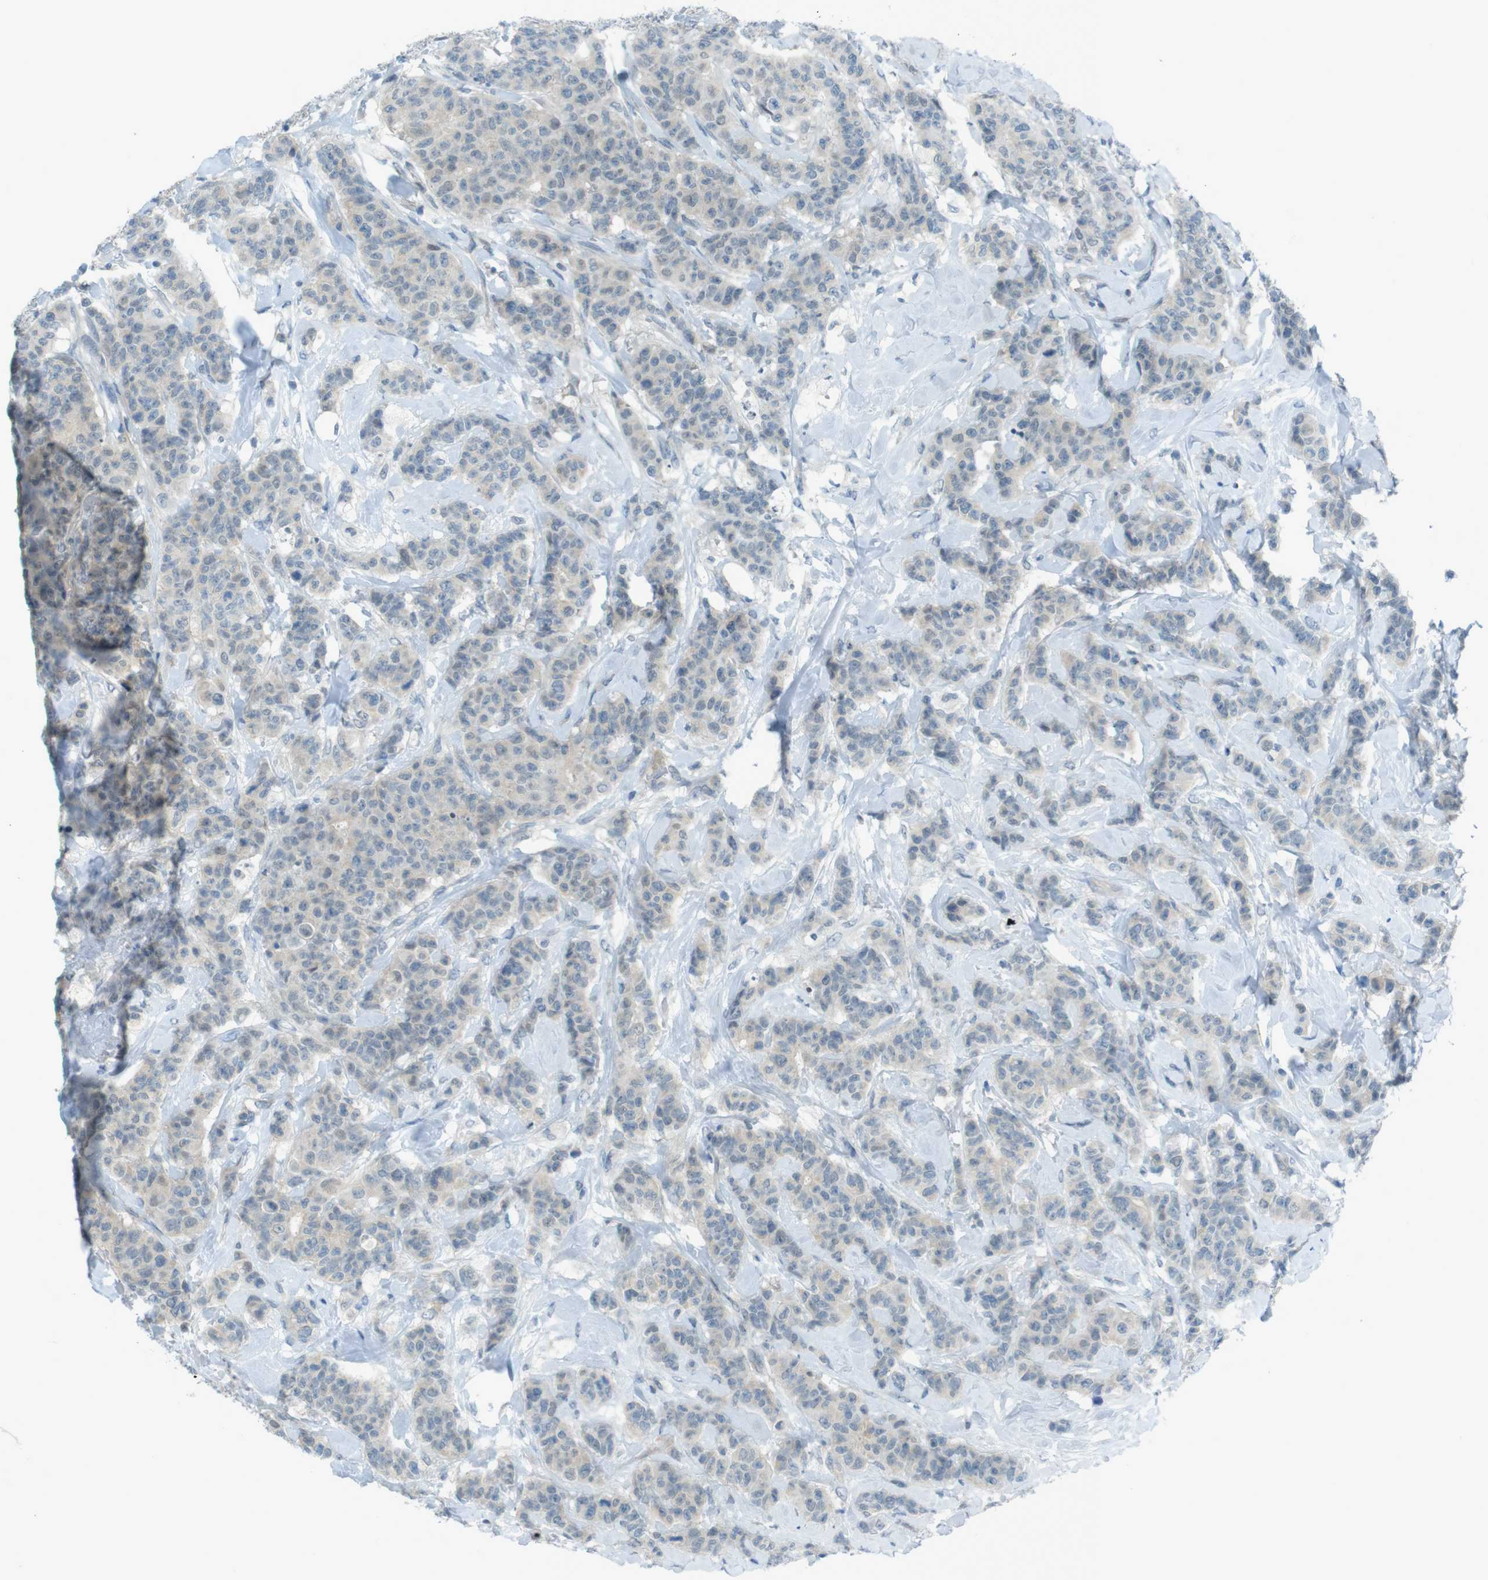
{"staining": {"intensity": "negative", "quantity": "none", "location": "none"}, "tissue": "breast cancer", "cell_type": "Tumor cells", "image_type": "cancer", "snomed": [{"axis": "morphology", "description": "Normal tissue, NOS"}, {"axis": "morphology", "description": "Duct carcinoma"}, {"axis": "topography", "description": "Breast"}], "caption": "This histopathology image is of breast cancer (intraductal carcinoma) stained with immunohistochemistry (IHC) to label a protein in brown with the nuclei are counter-stained blue. There is no positivity in tumor cells.", "gene": "ZDHHC20", "patient": {"sex": "female", "age": 40}}